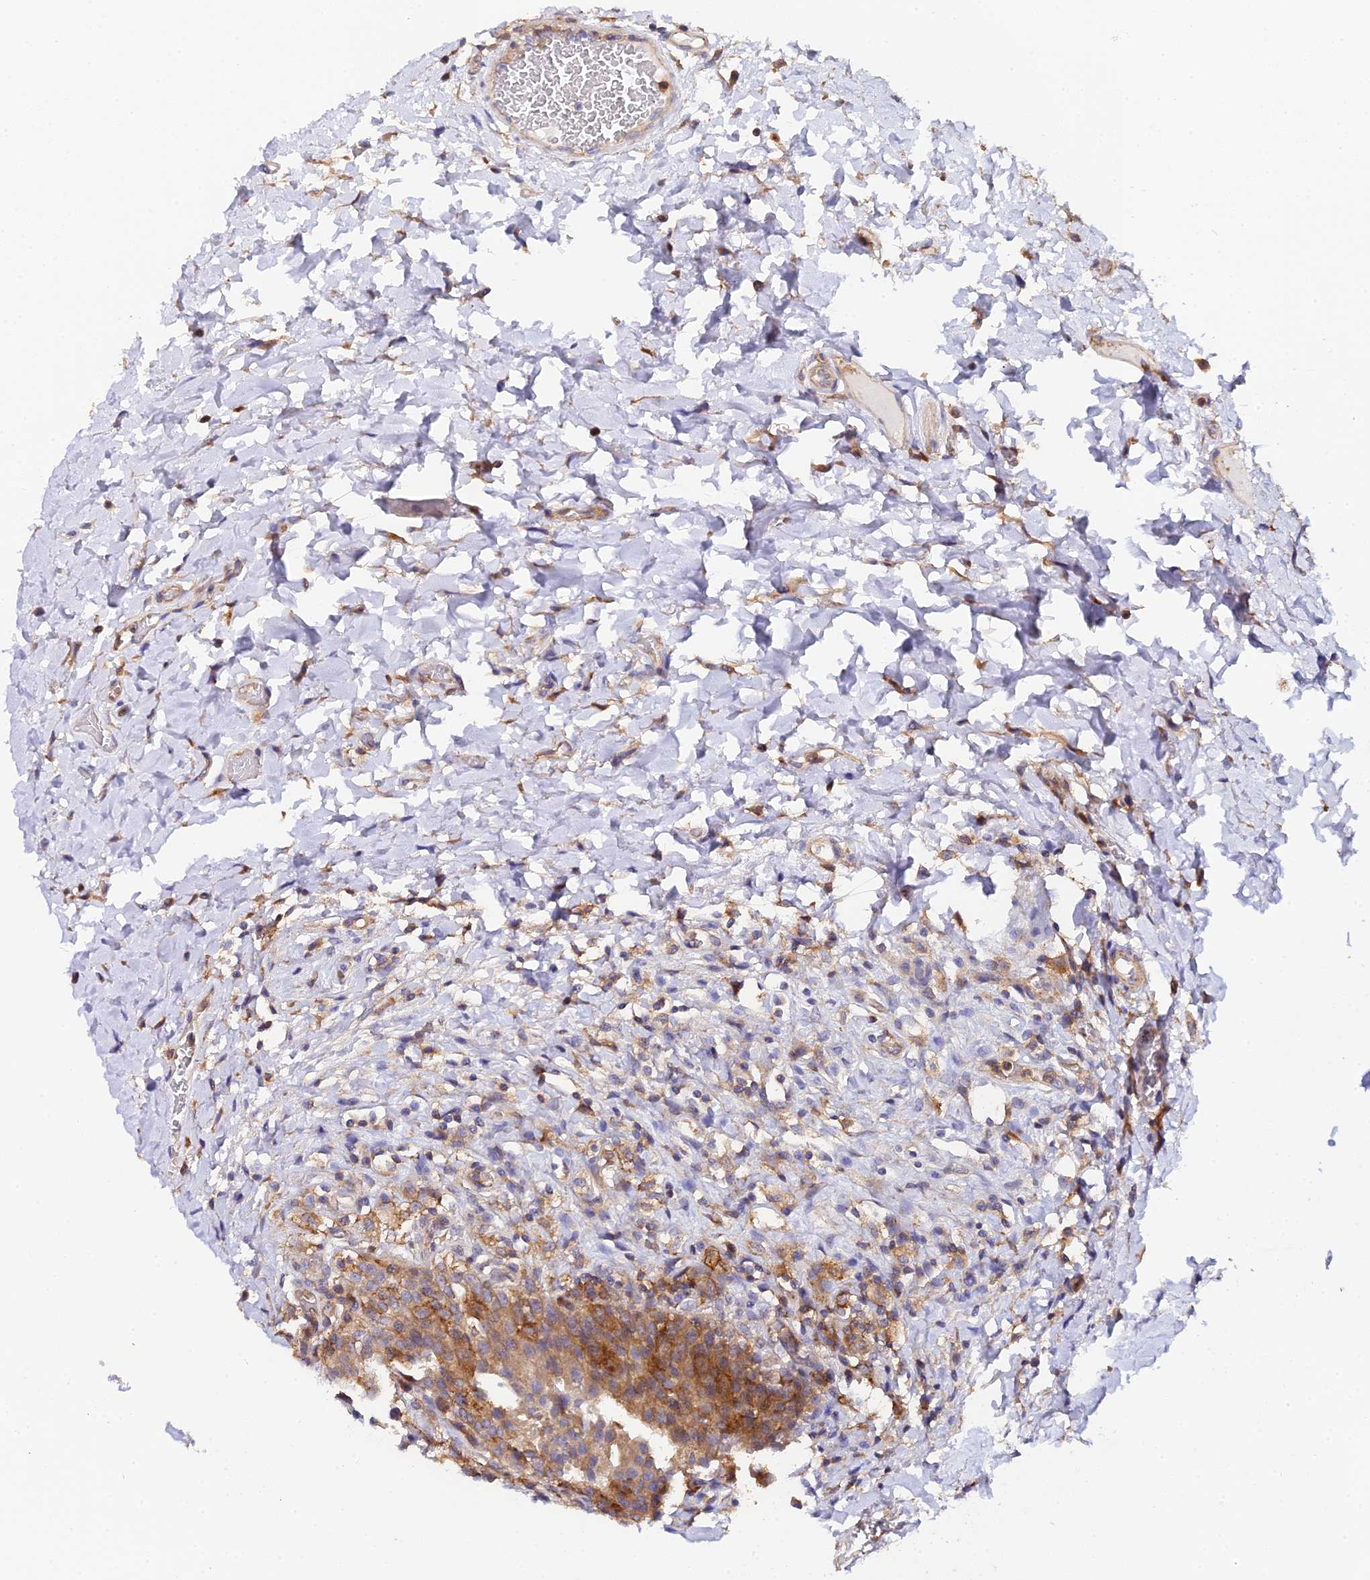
{"staining": {"intensity": "moderate", "quantity": ">75%", "location": "cytoplasmic/membranous"}, "tissue": "urinary bladder", "cell_type": "Urothelial cells", "image_type": "normal", "snomed": [{"axis": "morphology", "description": "Normal tissue, NOS"}, {"axis": "morphology", "description": "Inflammation, NOS"}, {"axis": "topography", "description": "Urinary bladder"}], "caption": "Immunohistochemical staining of unremarkable human urinary bladder demonstrates moderate cytoplasmic/membranous protein expression in about >75% of urothelial cells.", "gene": "GNG5B", "patient": {"sex": "male", "age": 64}}